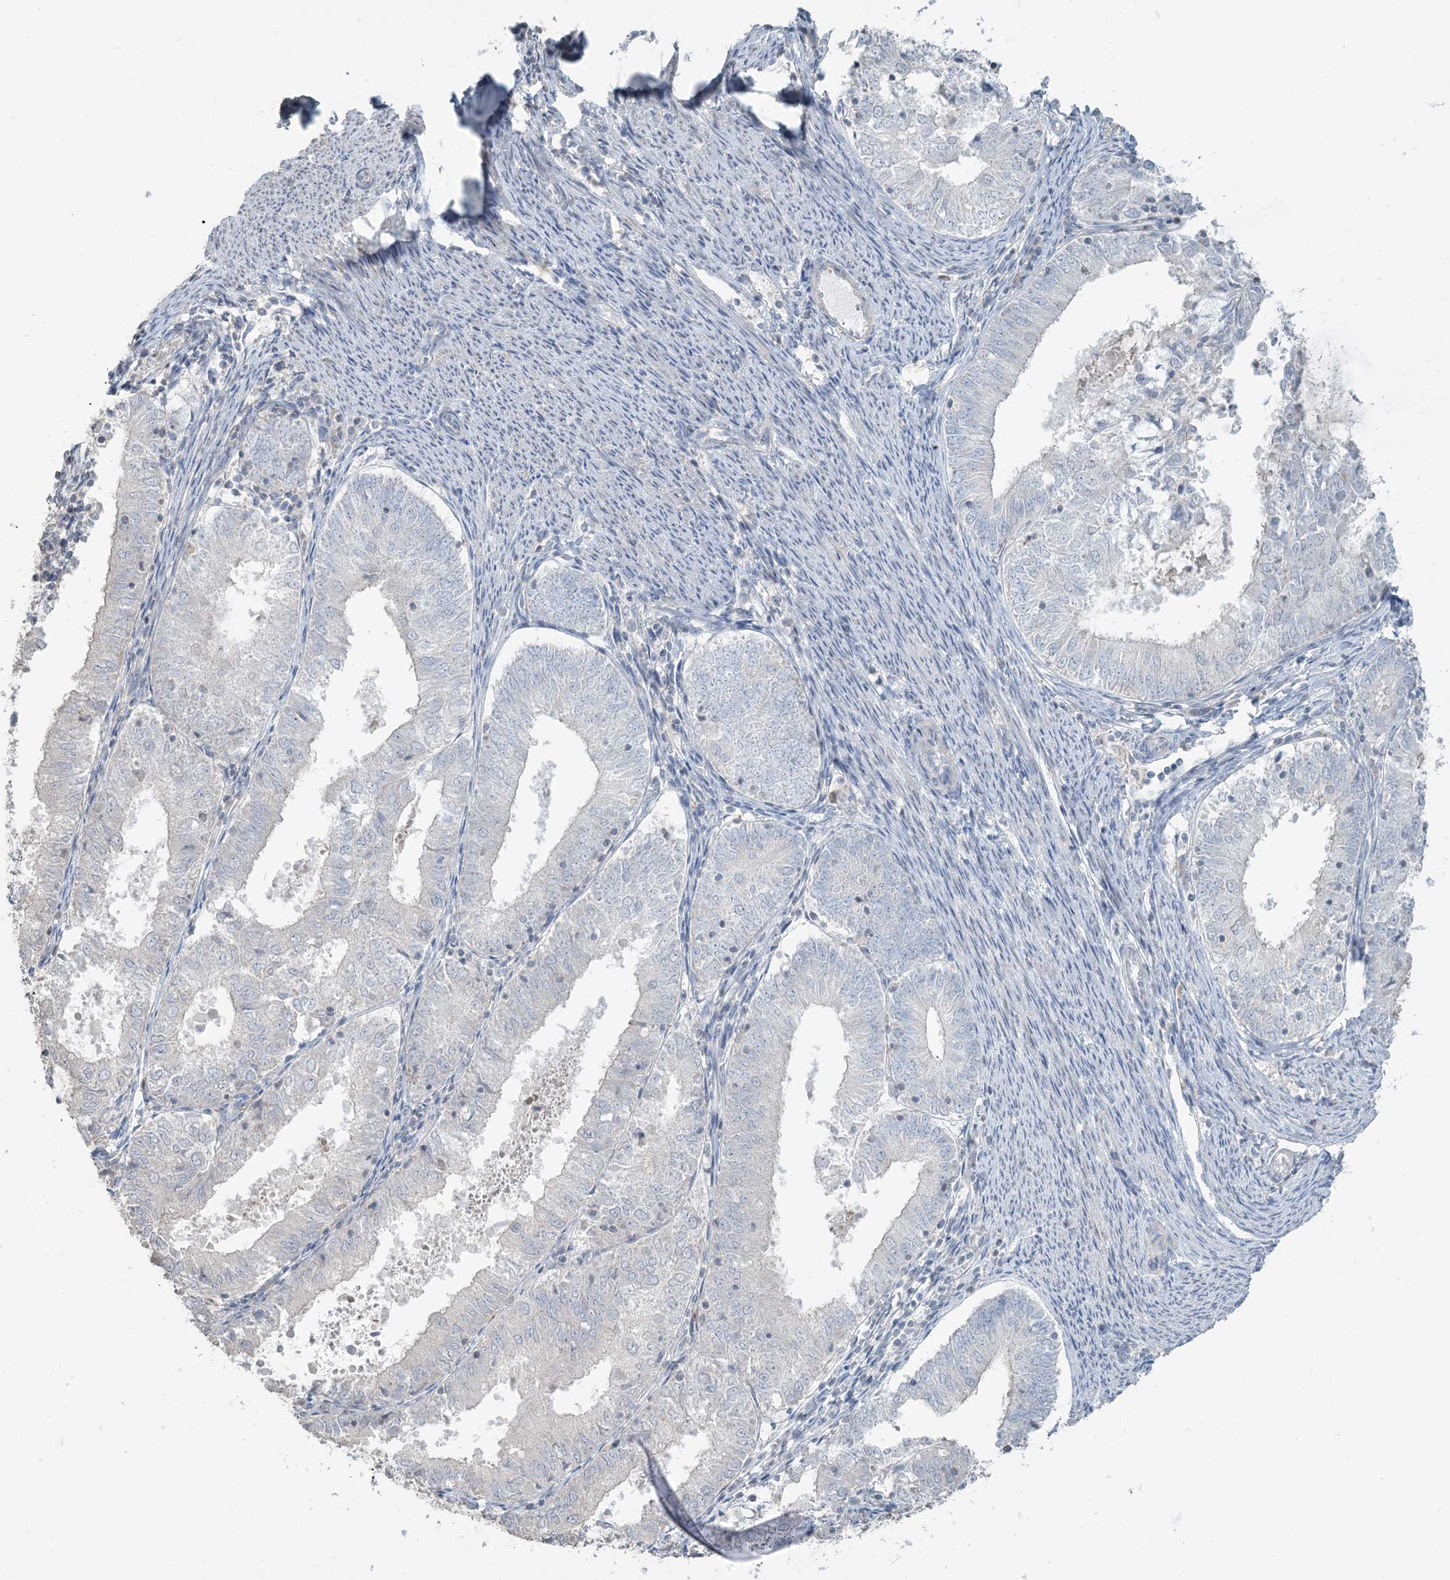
{"staining": {"intensity": "negative", "quantity": "none", "location": "none"}, "tissue": "endometrial cancer", "cell_type": "Tumor cells", "image_type": "cancer", "snomed": [{"axis": "morphology", "description": "Adenocarcinoma, NOS"}, {"axis": "topography", "description": "Endometrium"}], "caption": "Endometrial cancer was stained to show a protein in brown. There is no significant expression in tumor cells.", "gene": "NPHS2", "patient": {"sex": "female", "age": 57}}